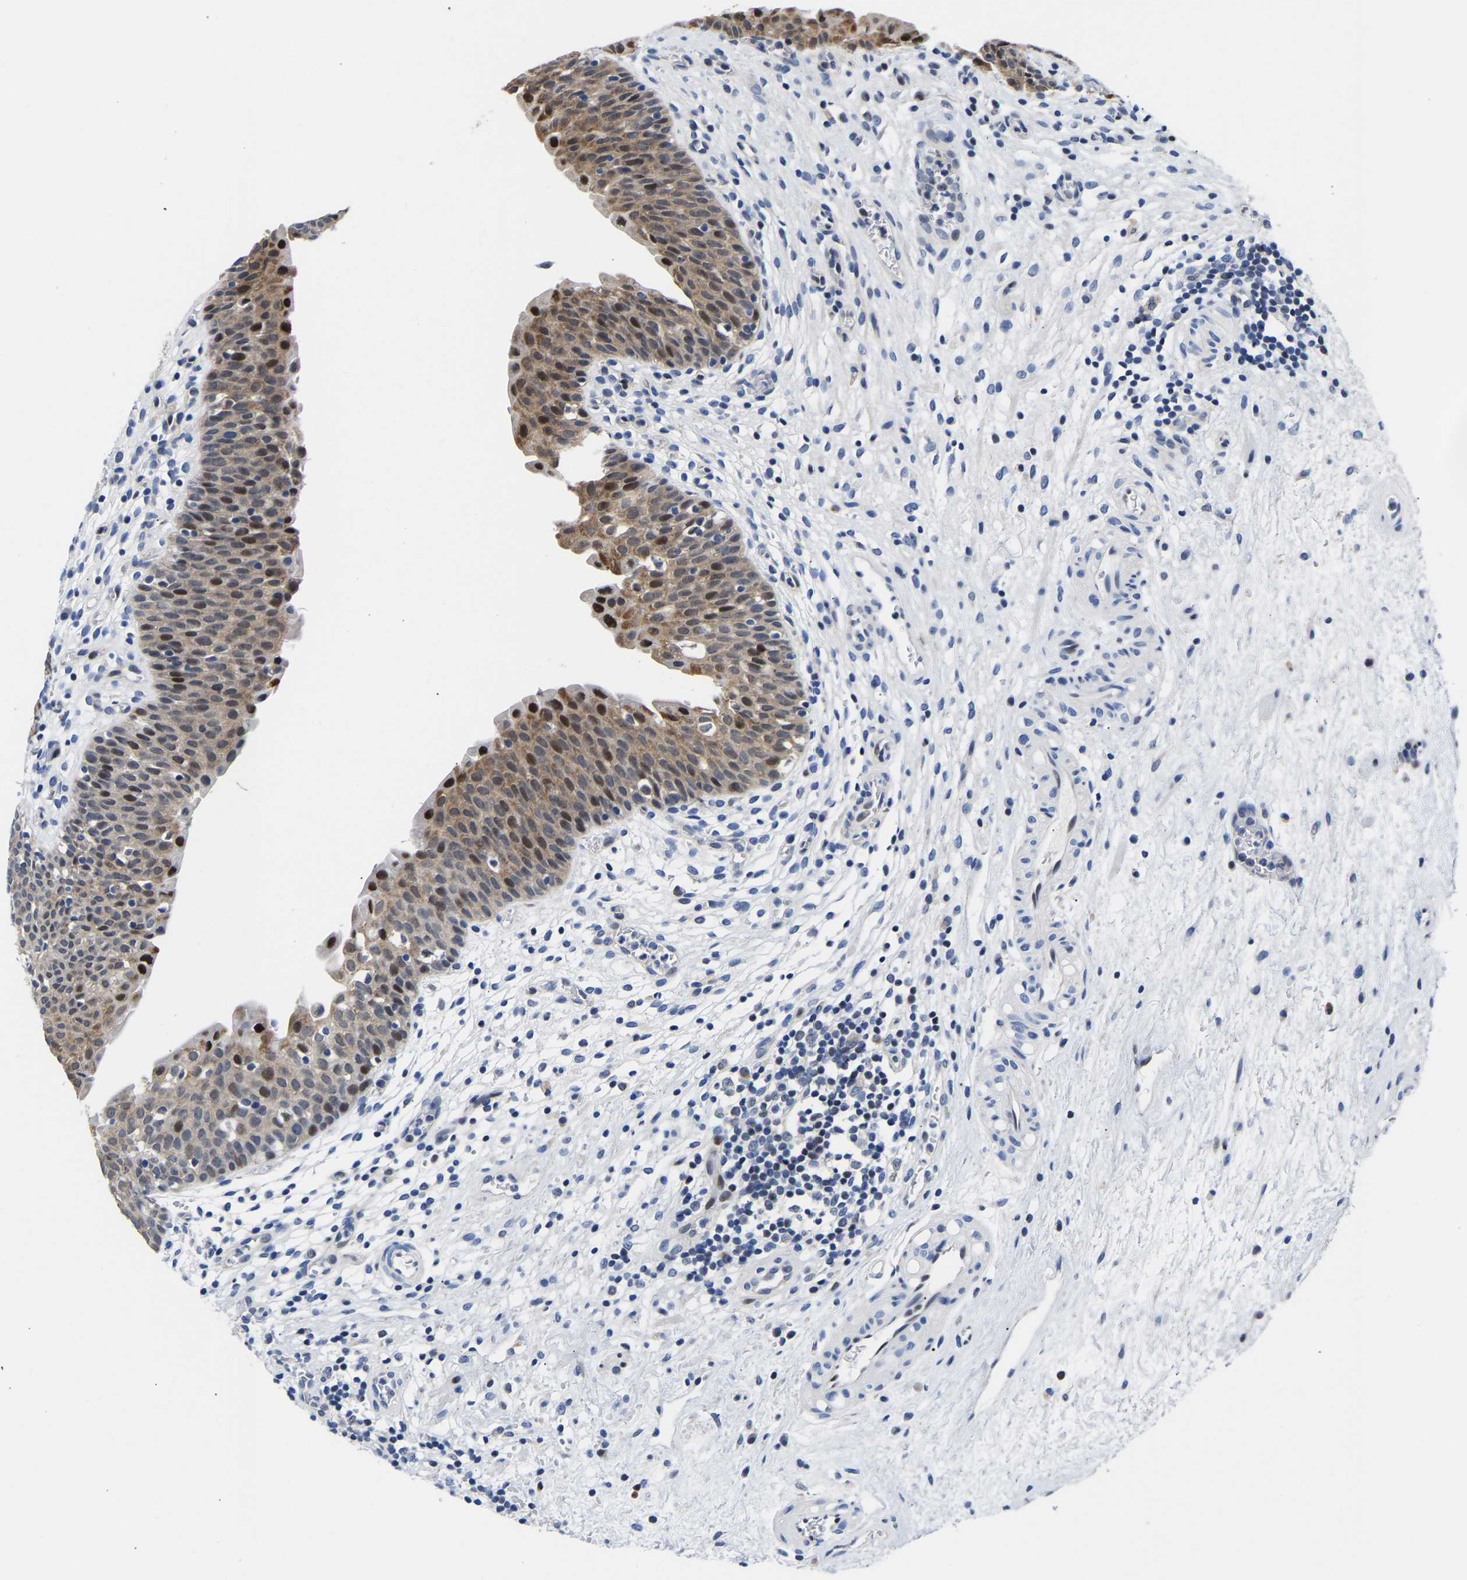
{"staining": {"intensity": "strong", "quantity": "25%-75%", "location": "cytoplasmic/membranous,nuclear"}, "tissue": "urinary bladder", "cell_type": "Urothelial cells", "image_type": "normal", "snomed": [{"axis": "morphology", "description": "Normal tissue, NOS"}, {"axis": "topography", "description": "Urinary bladder"}], "caption": "Protein analysis of unremarkable urinary bladder shows strong cytoplasmic/membranous,nuclear staining in approximately 25%-75% of urothelial cells. (brown staining indicates protein expression, while blue staining denotes nuclei).", "gene": "PTRHD1", "patient": {"sex": "male", "age": 37}}